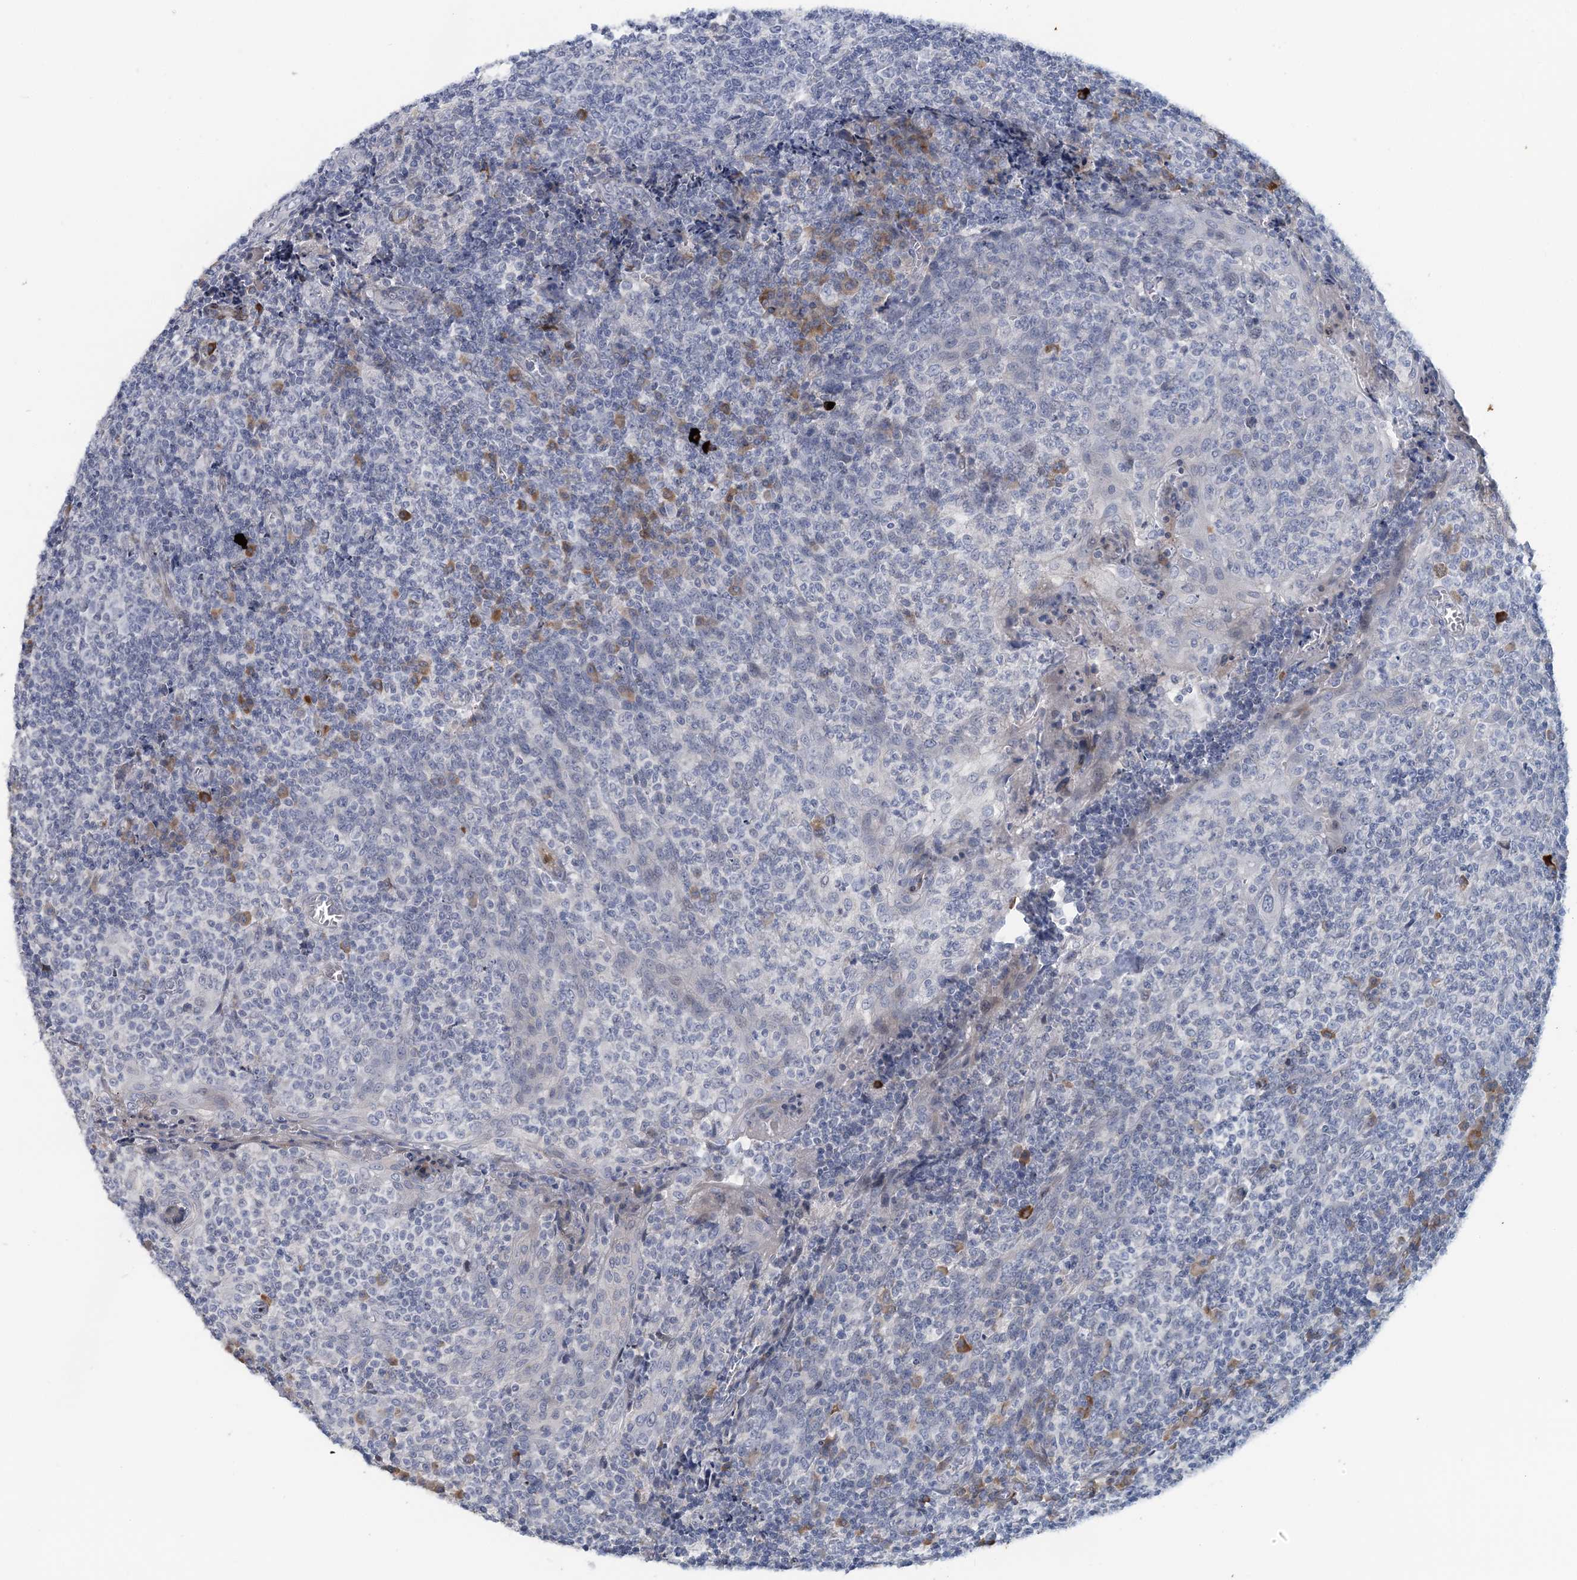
{"staining": {"intensity": "moderate", "quantity": "<25%", "location": "cytoplasmic/membranous"}, "tissue": "tonsil", "cell_type": "Germinal center cells", "image_type": "normal", "snomed": [{"axis": "morphology", "description": "Normal tissue, NOS"}, {"axis": "topography", "description": "Tonsil"}], "caption": "IHC staining of benign tonsil, which exhibits low levels of moderate cytoplasmic/membranous expression in approximately <25% of germinal center cells indicating moderate cytoplasmic/membranous protein positivity. The staining was performed using DAB (brown) for protein detection and nuclei were counterstained in hematoxylin (blue).", "gene": "SNED1", "patient": {"sex": "female", "age": 19}}